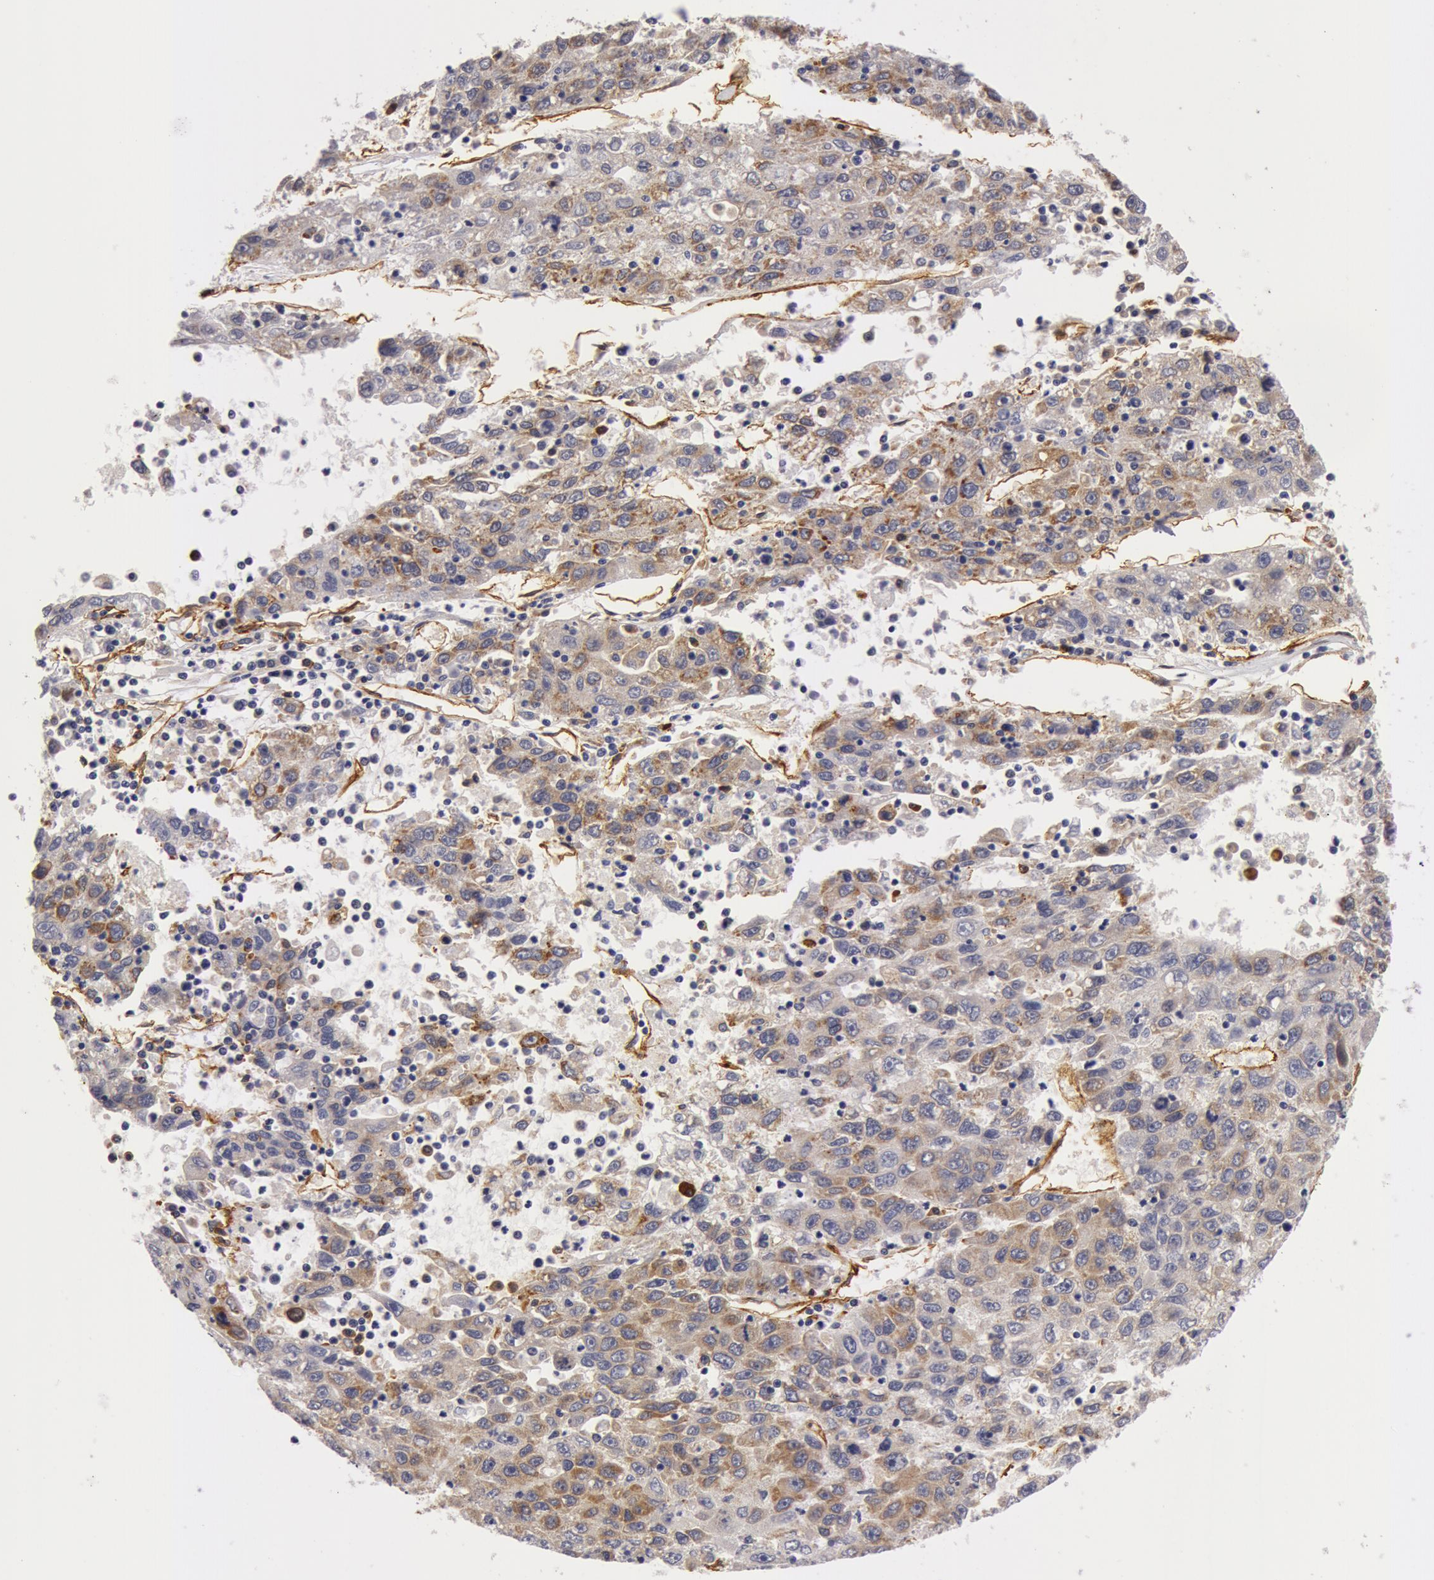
{"staining": {"intensity": "moderate", "quantity": "25%-75%", "location": "cytoplasmic/membranous"}, "tissue": "liver cancer", "cell_type": "Tumor cells", "image_type": "cancer", "snomed": [{"axis": "morphology", "description": "Carcinoma, Hepatocellular, NOS"}, {"axis": "topography", "description": "Liver"}], "caption": "The immunohistochemical stain highlights moderate cytoplasmic/membranous staining in tumor cells of liver cancer (hepatocellular carcinoma) tissue.", "gene": "IL23A", "patient": {"sex": "male", "age": 49}}